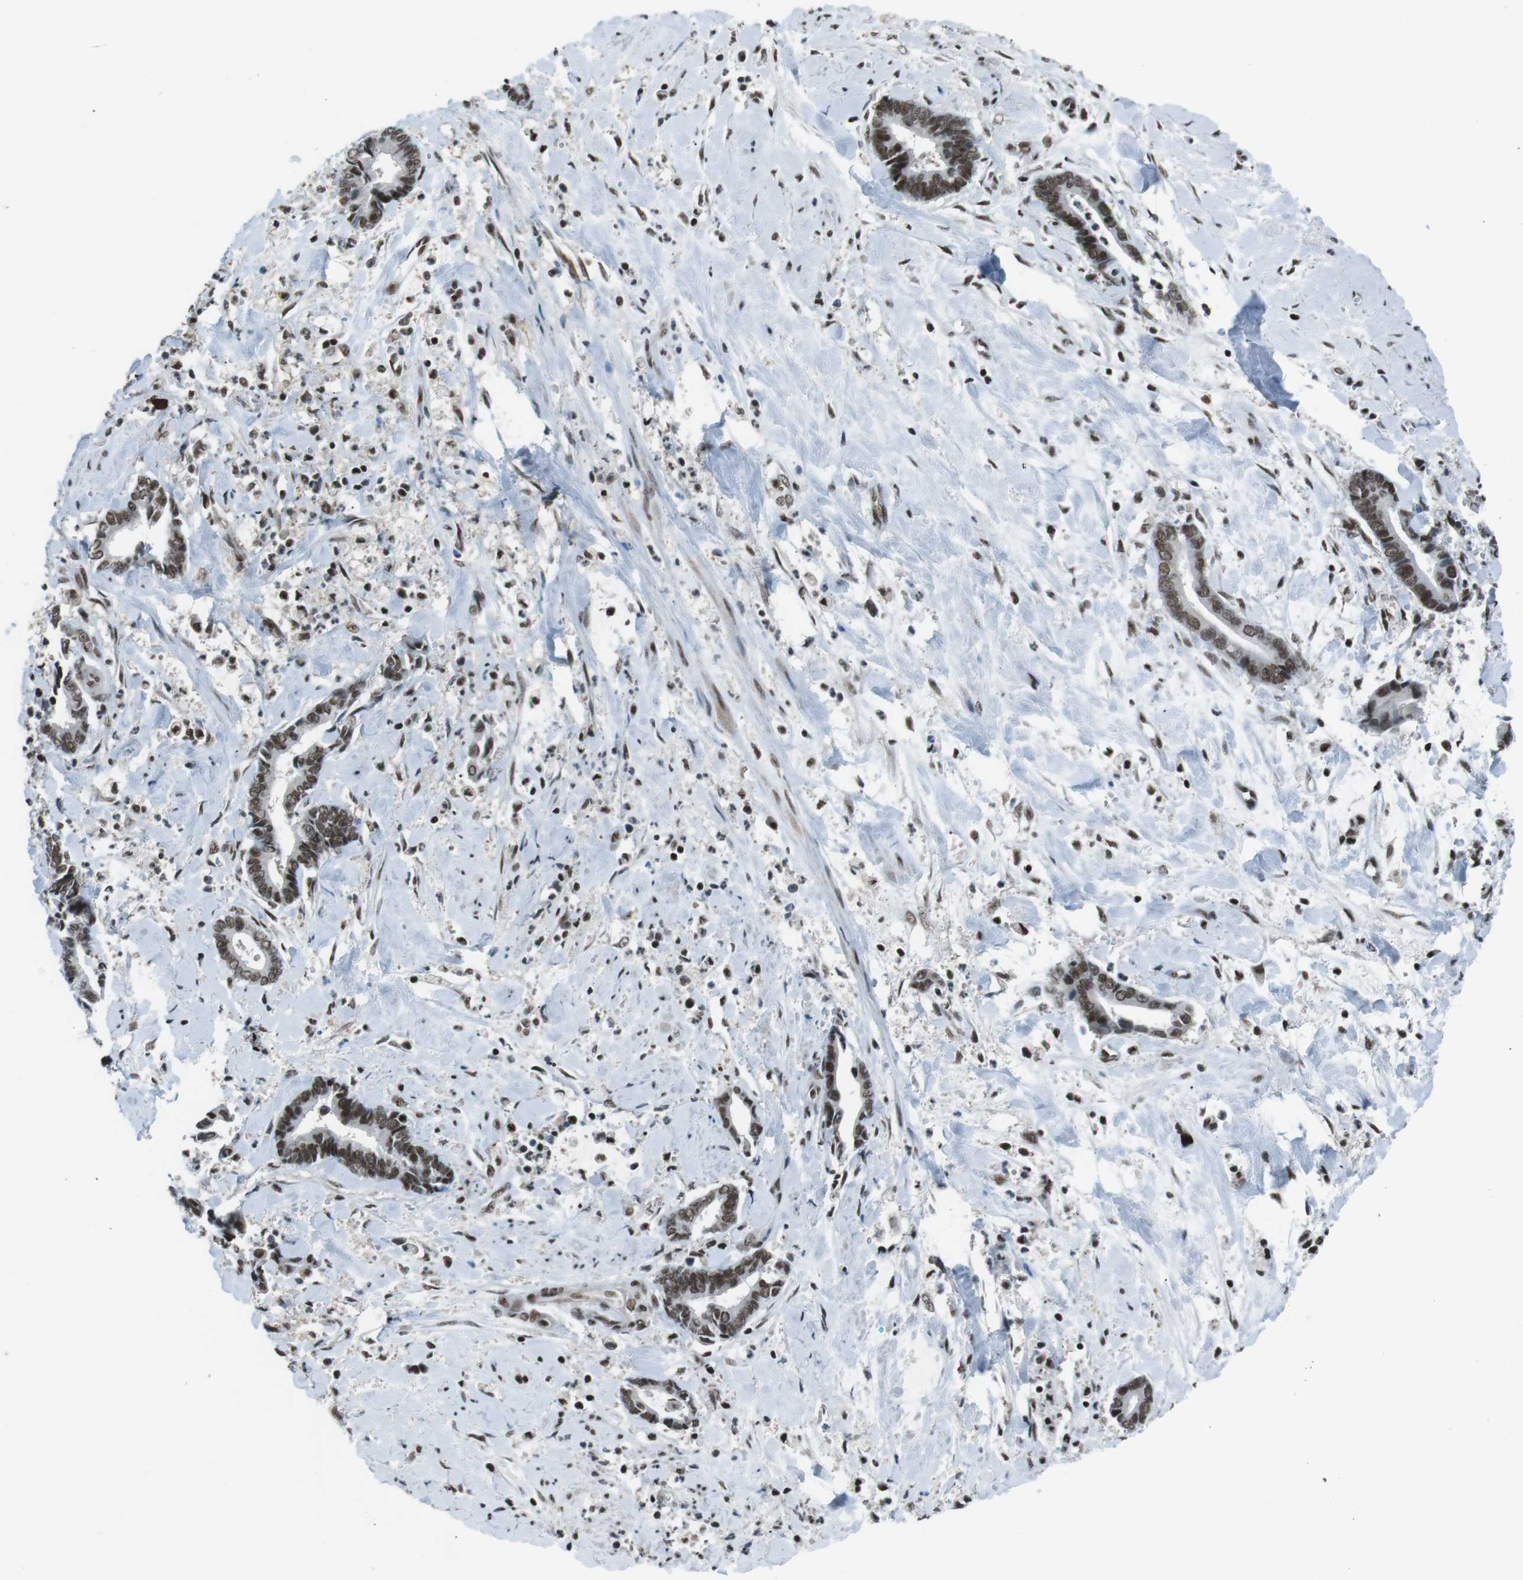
{"staining": {"intensity": "strong", "quantity": ">75%", "location": "nuclear"}, "tissue": "cervical cancer", "cell_type": "Tumor cells", "image_type": "cancer", "snomed": [{"axis": "morphology", "description": "Adenocarcinoma, NOS"}, {"axis": "topography", "description": "Cervix"}], "caption": "Protein expression analysis of human cervical cancer (adenocarcinoma) reveals strong nuclear expression in approximately >75% of tumor cells.", "gene": "TAF1", "patient": {"sex": "female", "age": 44}}